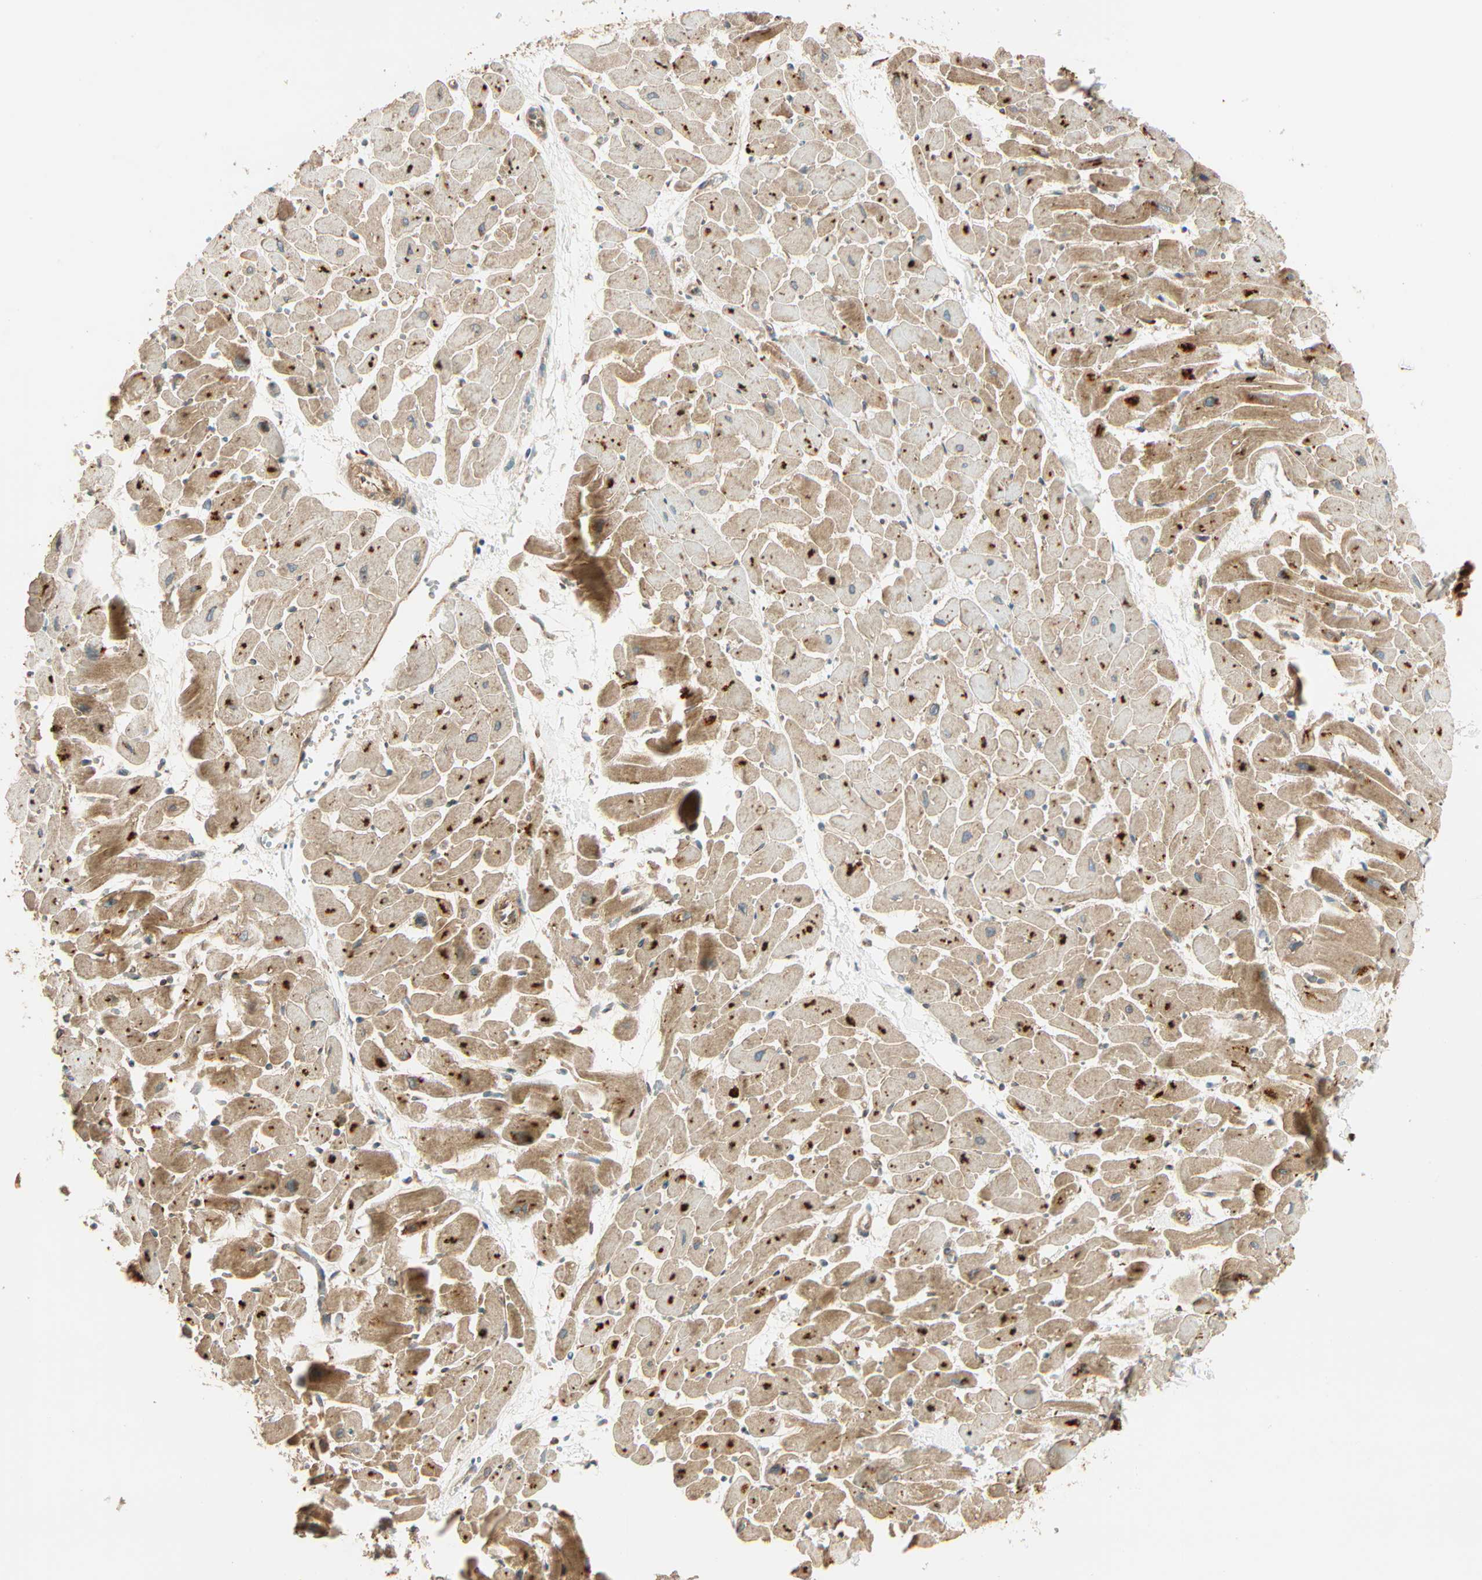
{"staining": {"intensity": "strong", "quantity": ">75%", "location": "cytoplasmic/membranous,nuclear"}, "tissue": "heart muscle", "cell_type": "Cardiomyocytes", "image_type": "normal", "snomed": [{"axis": "morphology", "description": "Normal tissue, NOS"}, {"axis": "topography", "description": "Heart"}], "caption": "Unremarkable heart muscle was stained to show a protein in brown. There is high levels of strong cytoplasmic/membranous,nuclear staining in about >75% of cardiomyocytes. (DAB IHC with brightfield microscopy, high magnification).", "gene": "PNPLA6", "patient": {"sex": "female", "age": 19}}